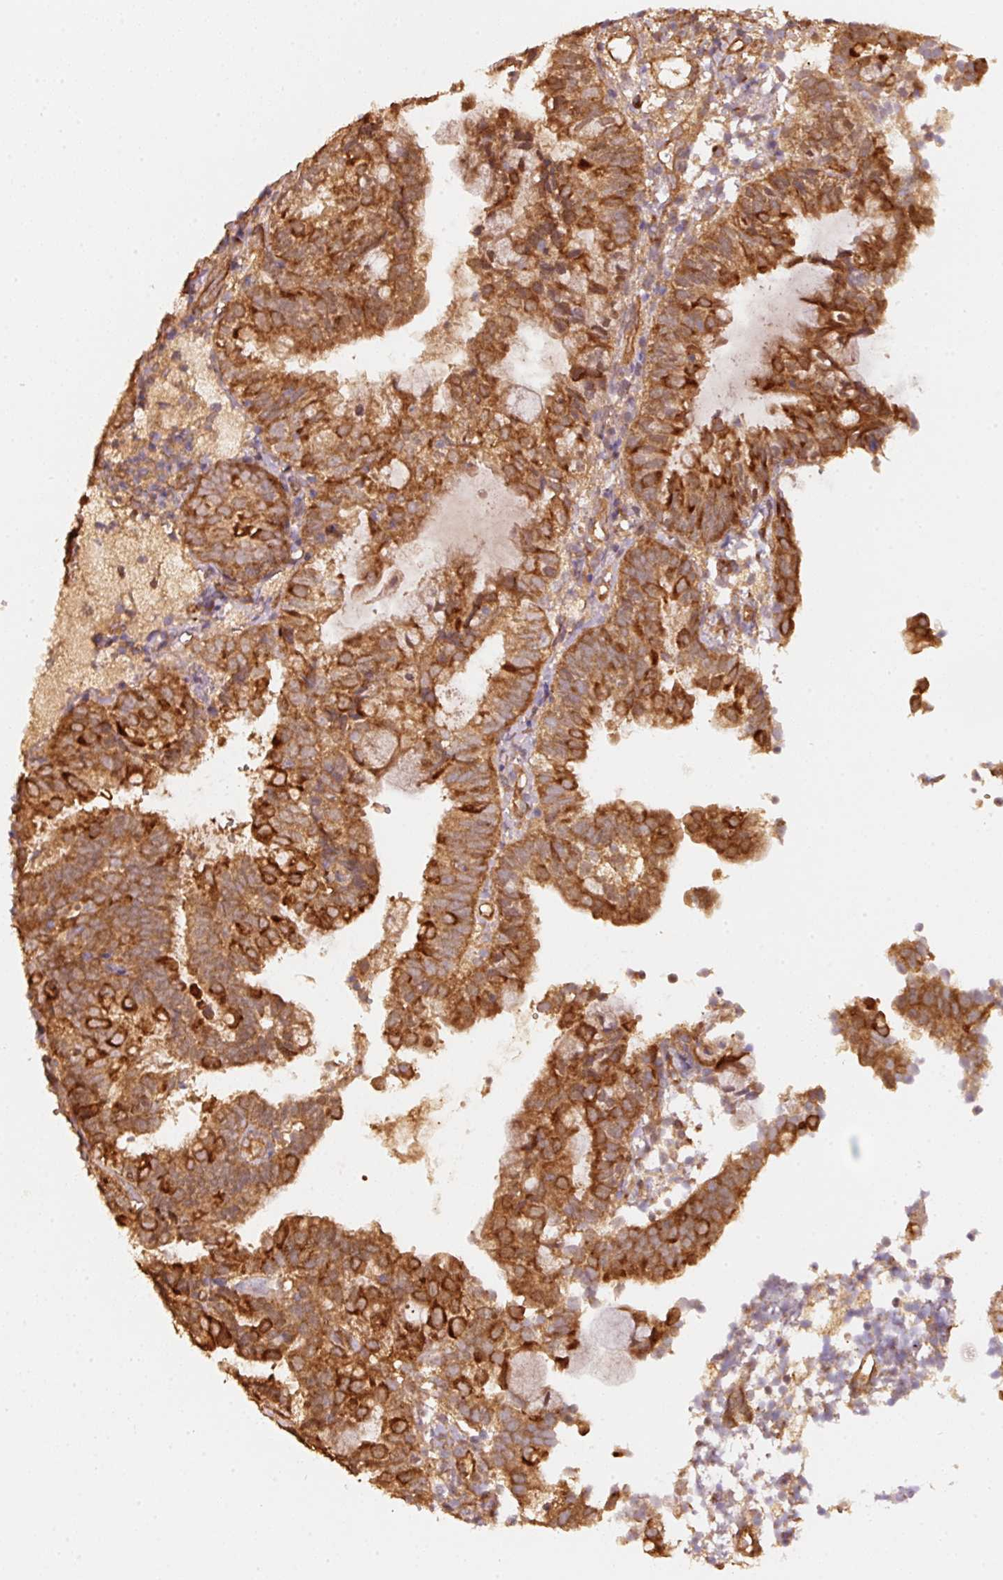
{"staining": {"intensity": "strong", "quantity": ">75%", "location": "cytoplasmic/membranous"}, "tissue": "endometrial cancer", "cell_type": "Tumor cells", "image_type": "cancer", "snomed": [{"axis": "morphology", "description": "Adenocarcinoma, NOS"}, {"axis": "topography", "description": "Endometrium"}], "caption": "This is an image of immunohistochemistry staining of endometrial cancer, which shows strong positivity in the cytoplasmic/membranous of tumor cells.", "gene": "STAU1", "patient": {"sex": "female", "age": 80}}